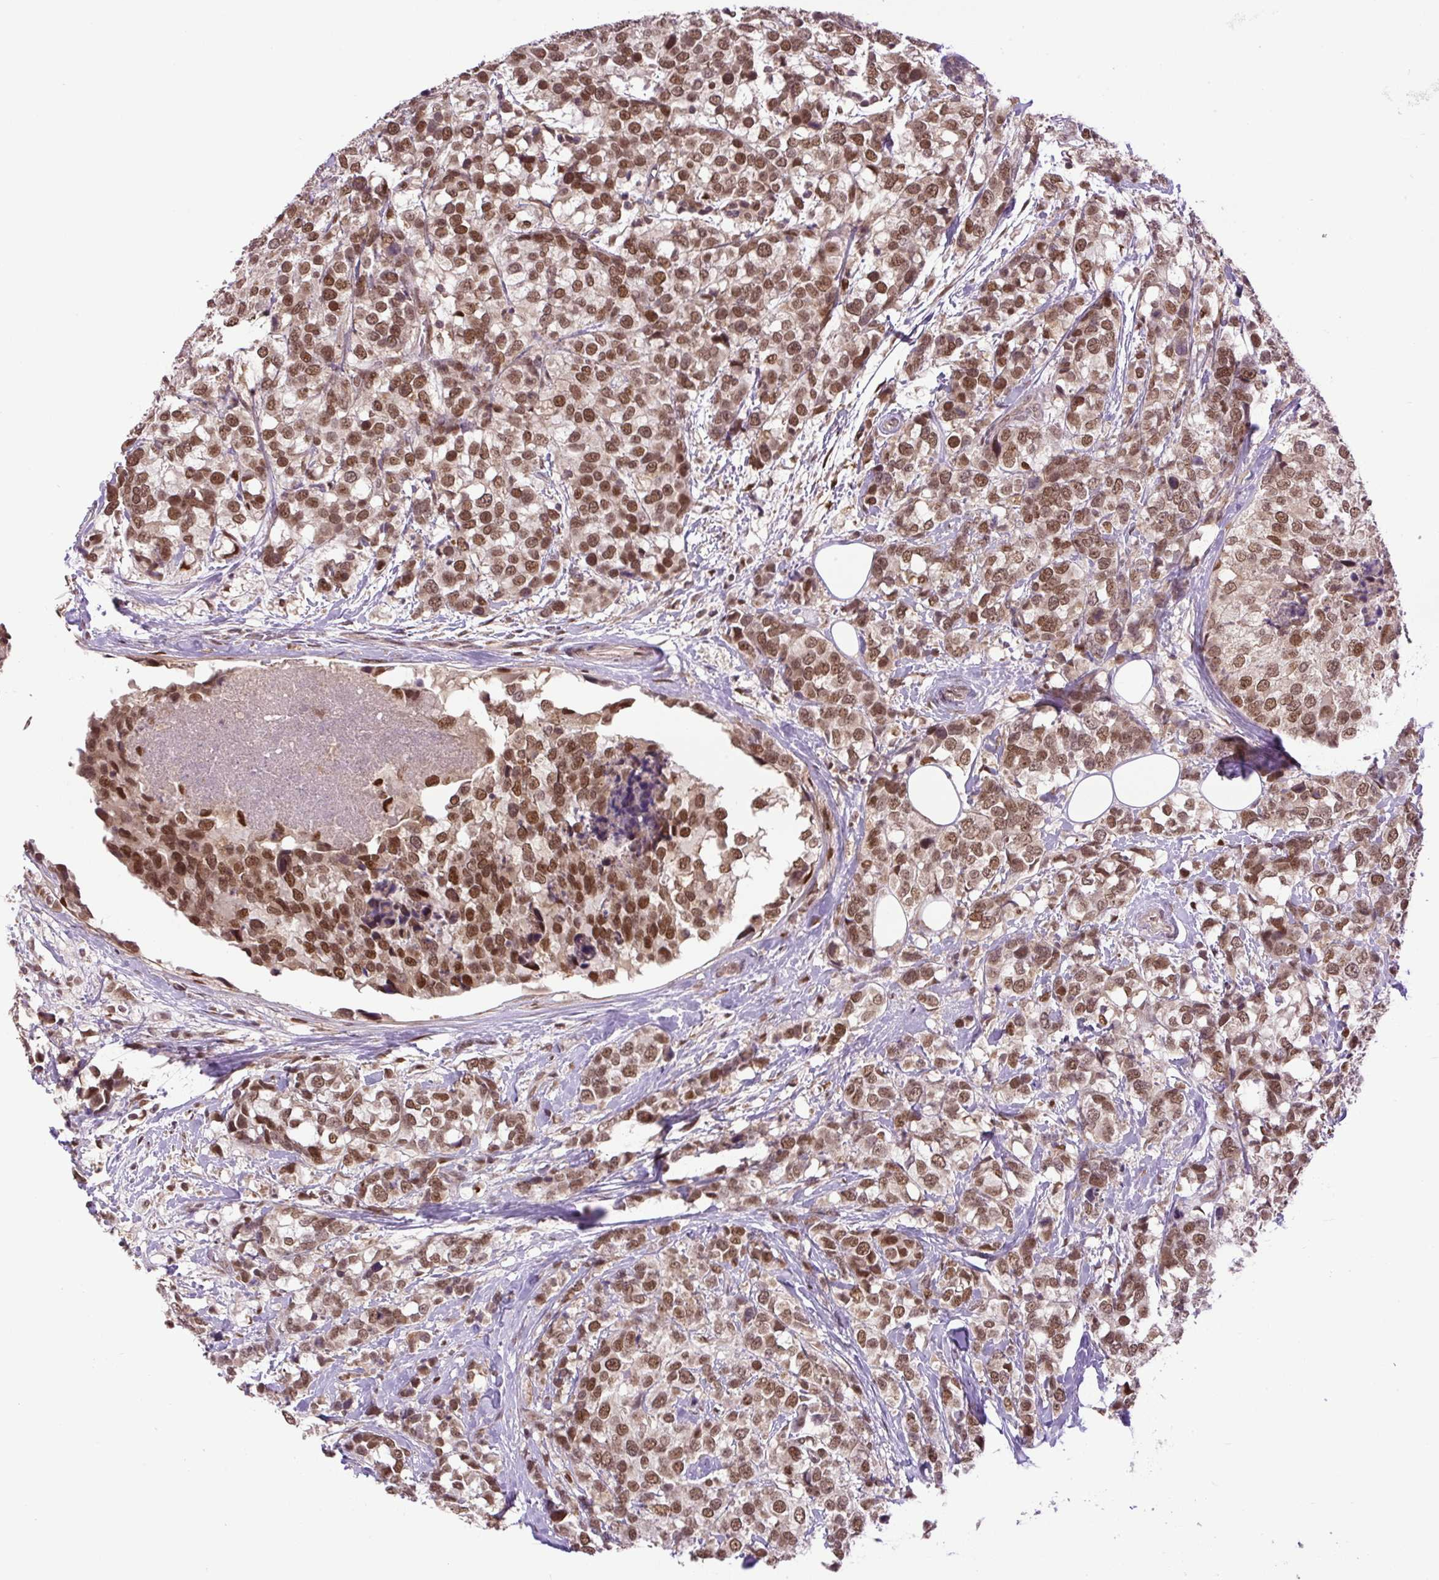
{"staining": {"intensity": "moderate", "quantity": ">75%", "location": "nuclear"}, "tissue": "breast cancer", "cell_type": "Tumor cells", "image_type": "cancer", "snomed": [{"axis": "morphology", "description": "Lobular carcinoma"}, {"axis": "topography", "description": "Breast"}], "caption": "Immunohistochemistry (IHC) image of lobular carcinoma (breast) stained for a protein (brown), which exhibits medium levels of moderate nuclear staining in approximately >75% of tumor cells.", "gene": "KPNA1", "patient": {"sex": "female", "age": 59}}